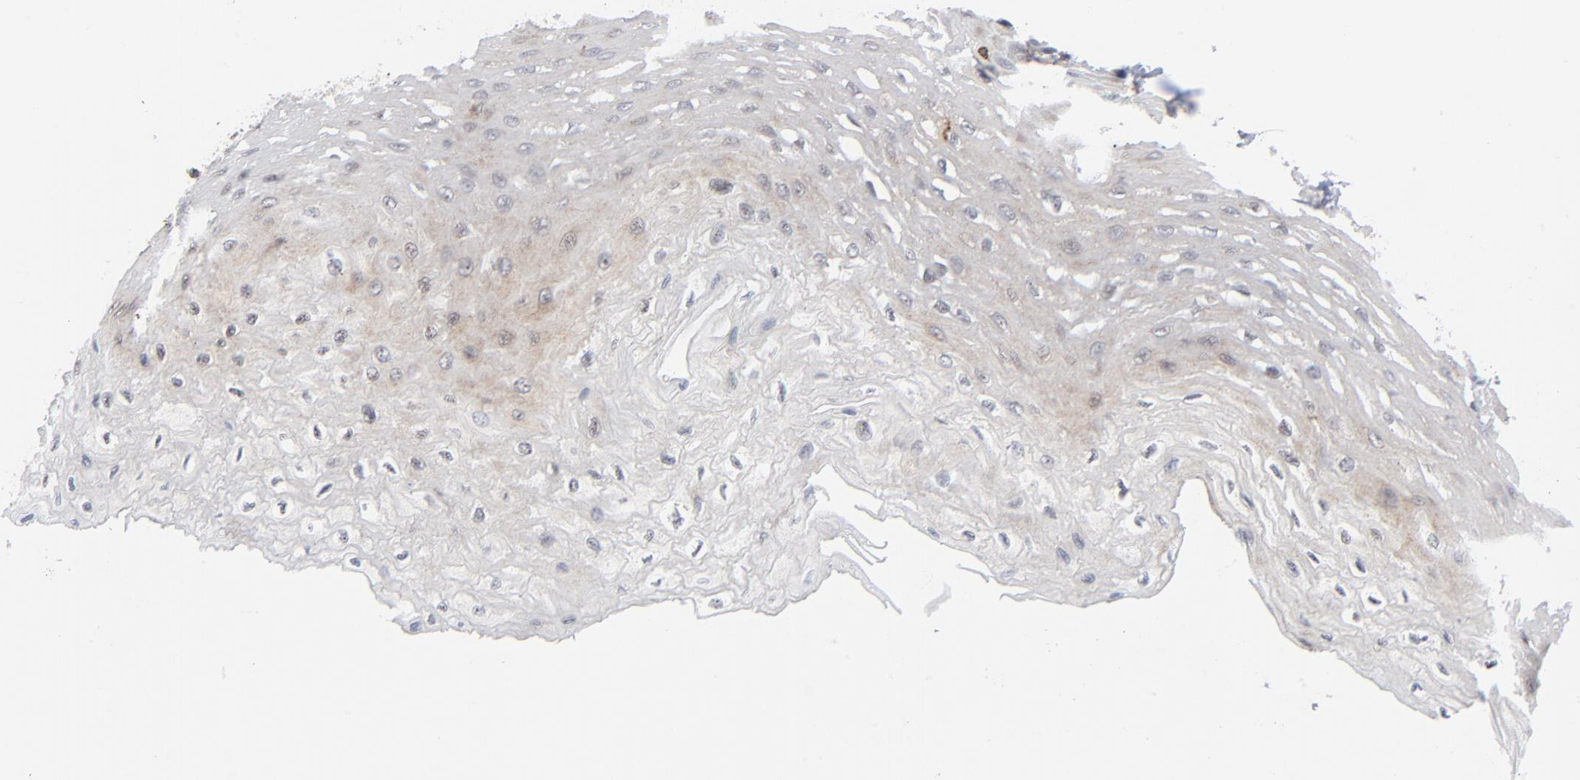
{"staining": {"intensity": "negative", "quantity": "none", "location": "none"}, "tissue": "esophagus", "cell_type": "Squamous epithelial cells", "image_type": "normal", "snomed": [{"axis": "morphology", "description": "Normal tissue, NOS"}, {"axis": "topography", "description": "Esophagus"}], "caption": "Immunohistochemistry (IHC) micrograph of unremarkable human esophagus stained for a protein (brown), which reveals no positivity in squamous epithelial cells. (Brightfield microscopy of DAB (3,3'-diaminobenzidine) immunohistochemistry (IHC) at high magnification).", "gene": "SH3KBP1", "patient": {"sex": "female", "age": 72}}